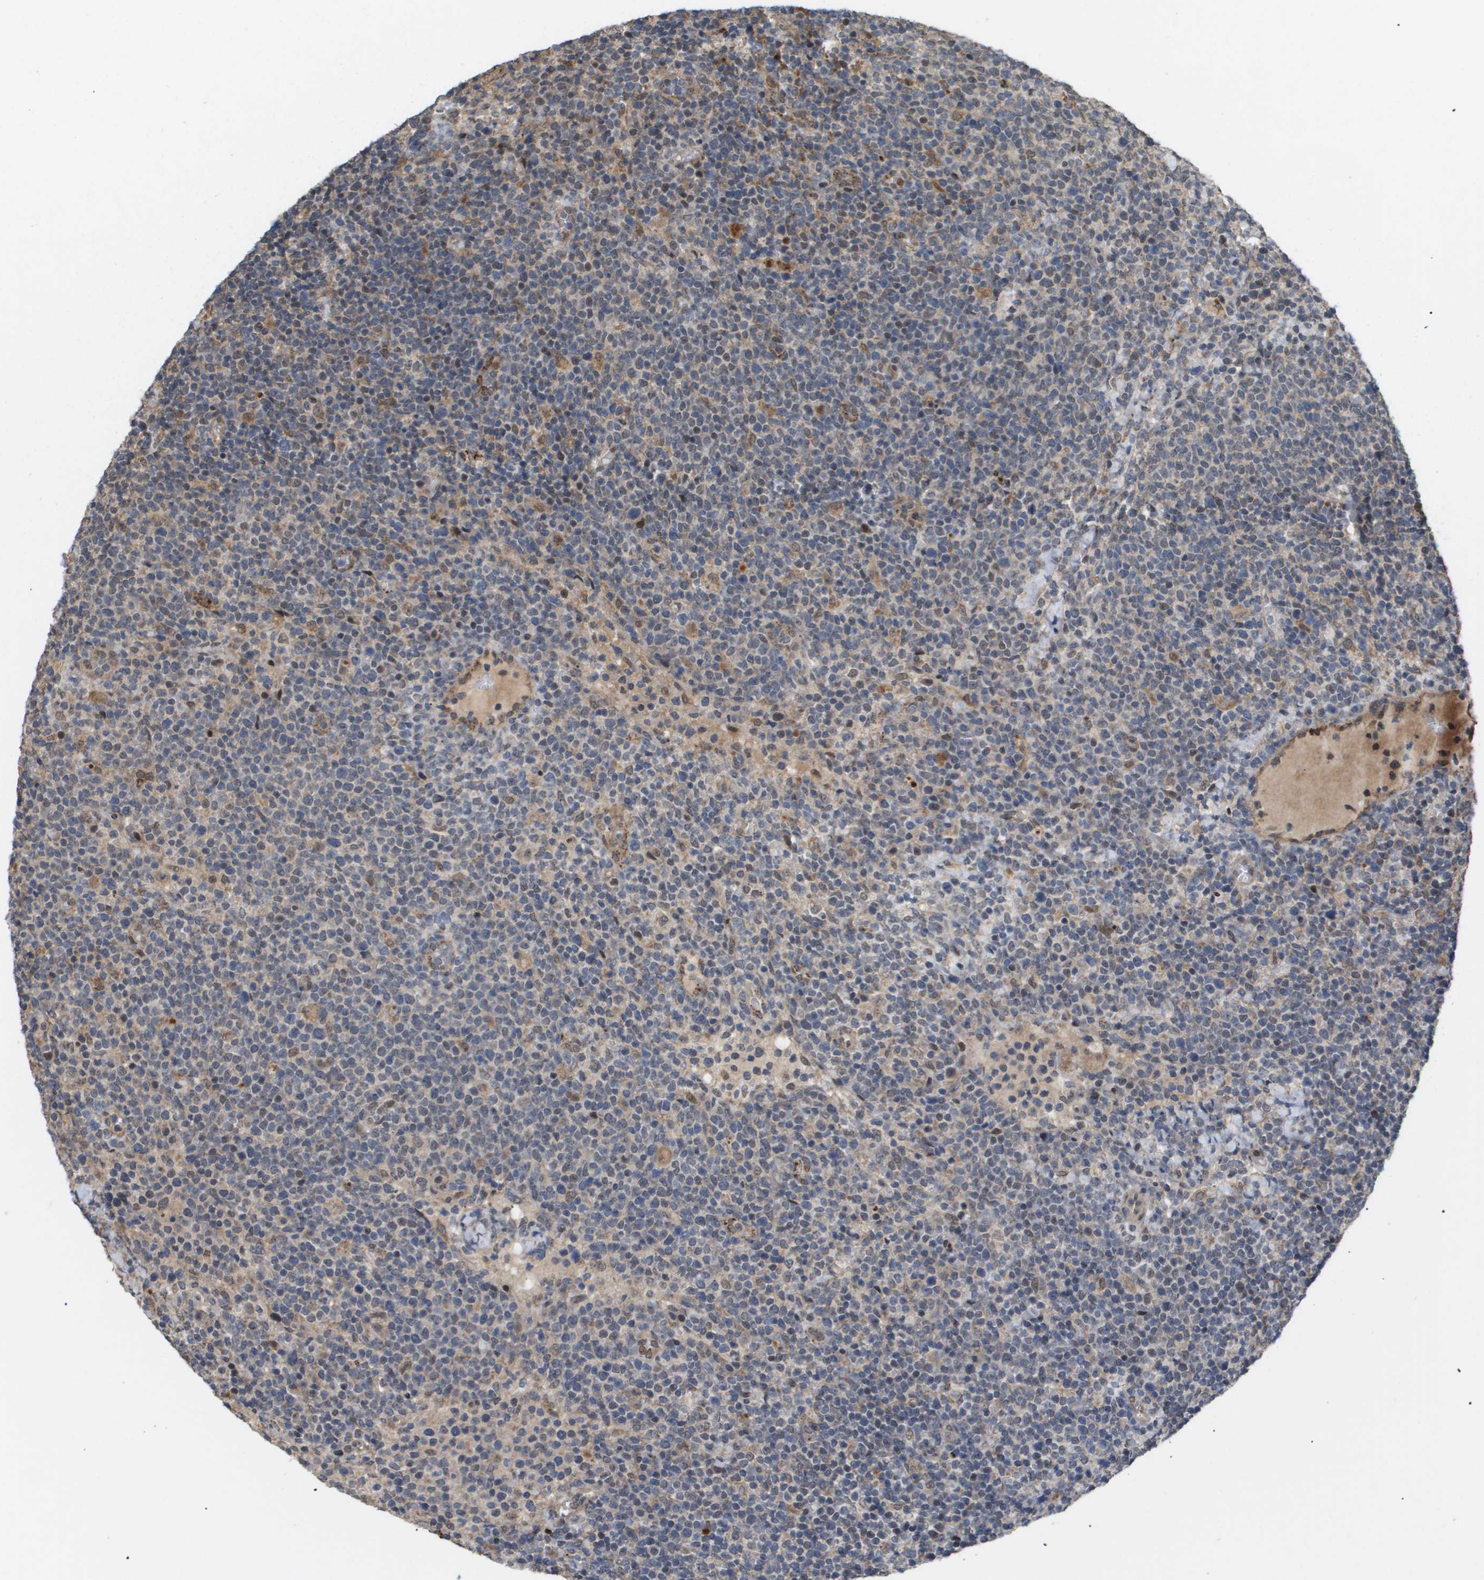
{"staining": {"intensity": "negative", "quantity": "none", "location": "none"}, "tissue": "lymphoma", "cell_type": "Tumor cells", "image_type": "cancer", "snomed": [{"axis": "morphology", "description": "Malignant lymphoma, non-Hodgkin's type, High grade"}, {"axis": "topography", "description": "Lymph node"}], "caption": "Immunohistochemistry histopathology image of neoplastic tissue: high-grade malignant lymphoma, non-Hodgkin's type stained with DAB (3,3'-diaminobenzidine) reveals no significant protein expression in tumor cells.", "gene": "PDGFB", "patient": {"sex": "male", "age": 61}}